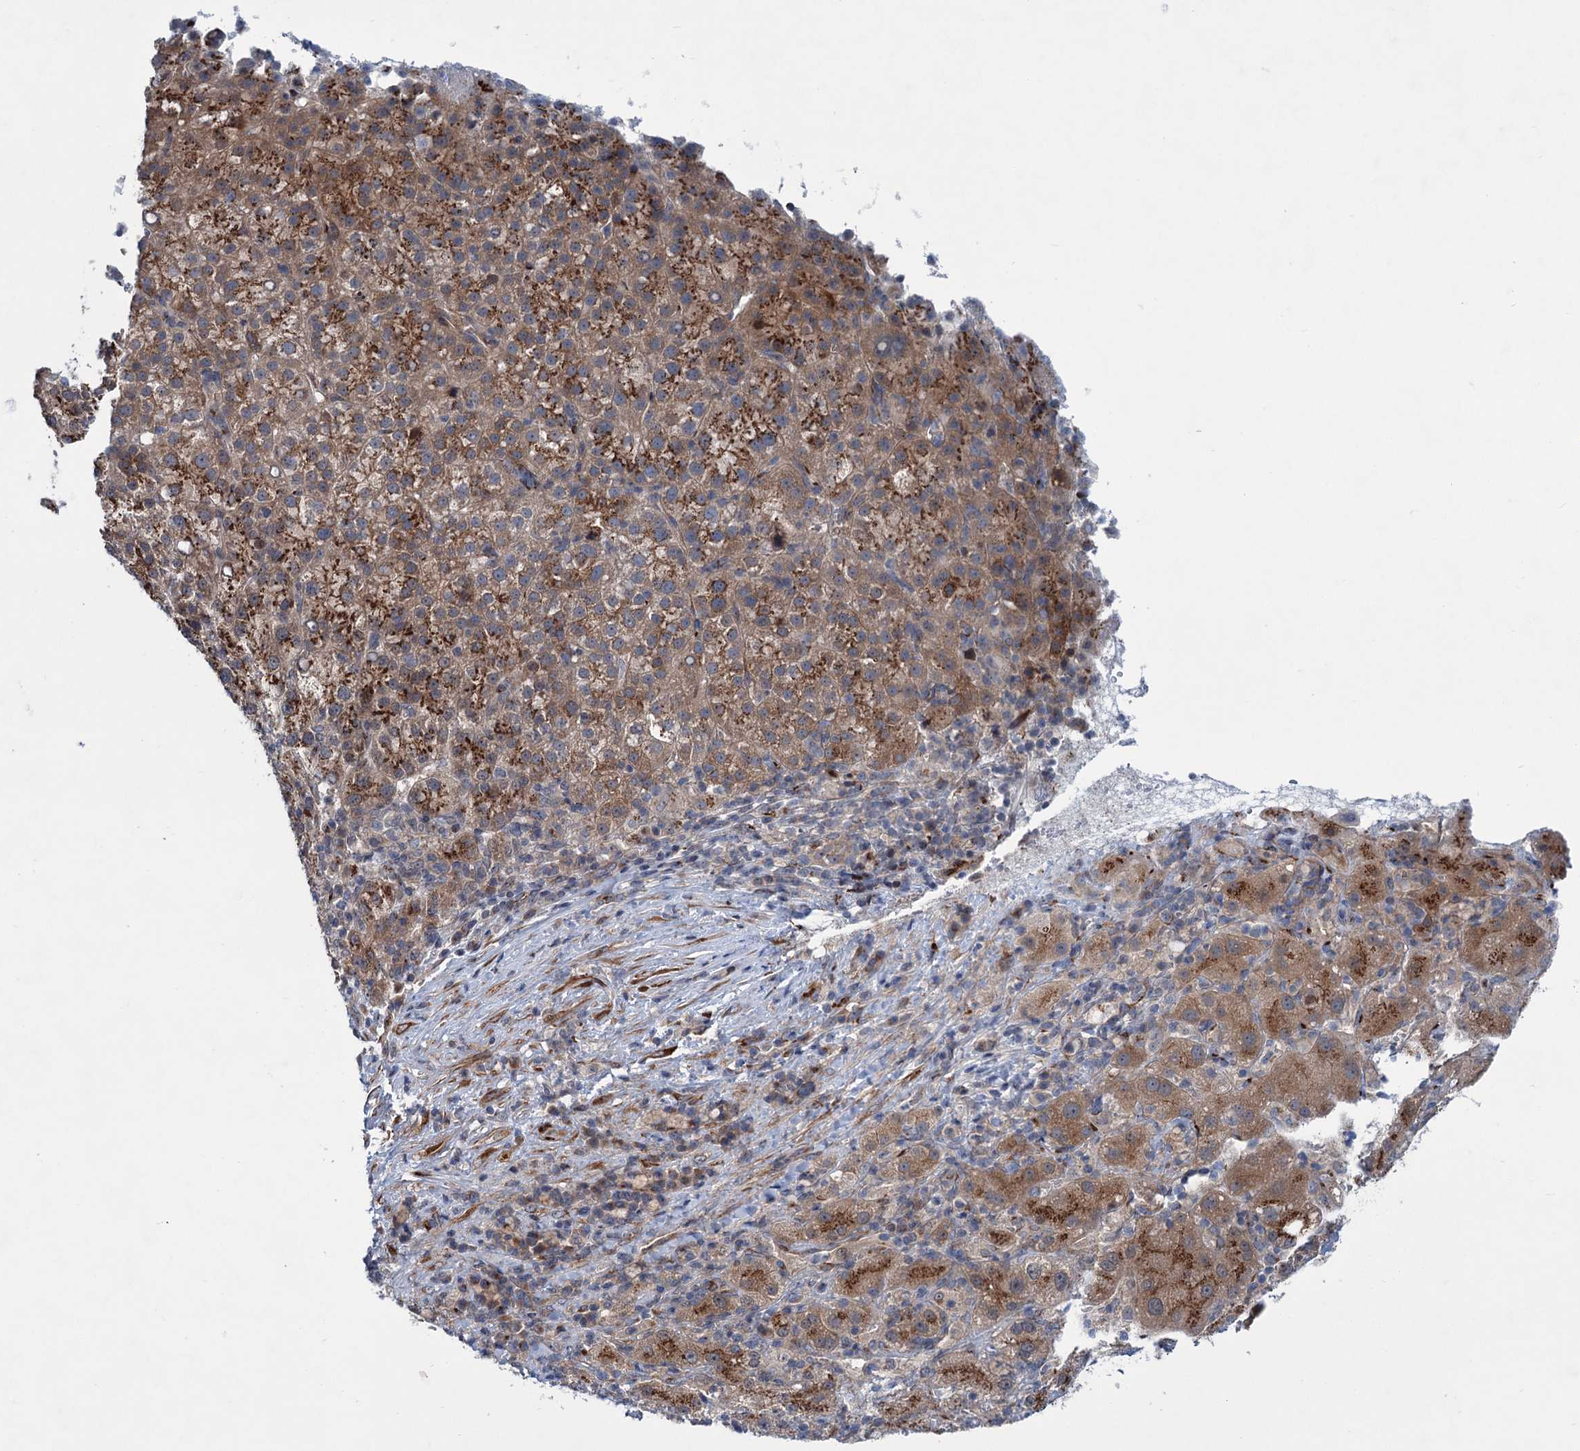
{"staining": {"intensity": "strong", "quantity": ">75%", "location": "cytoplasmic/membranous"}, "tissue": "liver cancer", "cell_type": "Tumor cells", "image_type": "cancer", "snomed": [{"axis": "morphology", "description": "Carcinoma, Hepatocellular, NOS"}, {"axis": "topography", "description": "Liver"}], "caption": "Protein positivity by IHC shows strong cytoplasmic/membranous positivity in approximately >75% of tumor cells in hepatocellular carcinoma (liver). The staining was performed using DAB (3,3'-diaminobenzidine), with brown indicating positive protein expression. Nuclei are stained blue with hematoxylin.", "gene": "ELP4", "patient": {"sex": "female", "age": 58}}